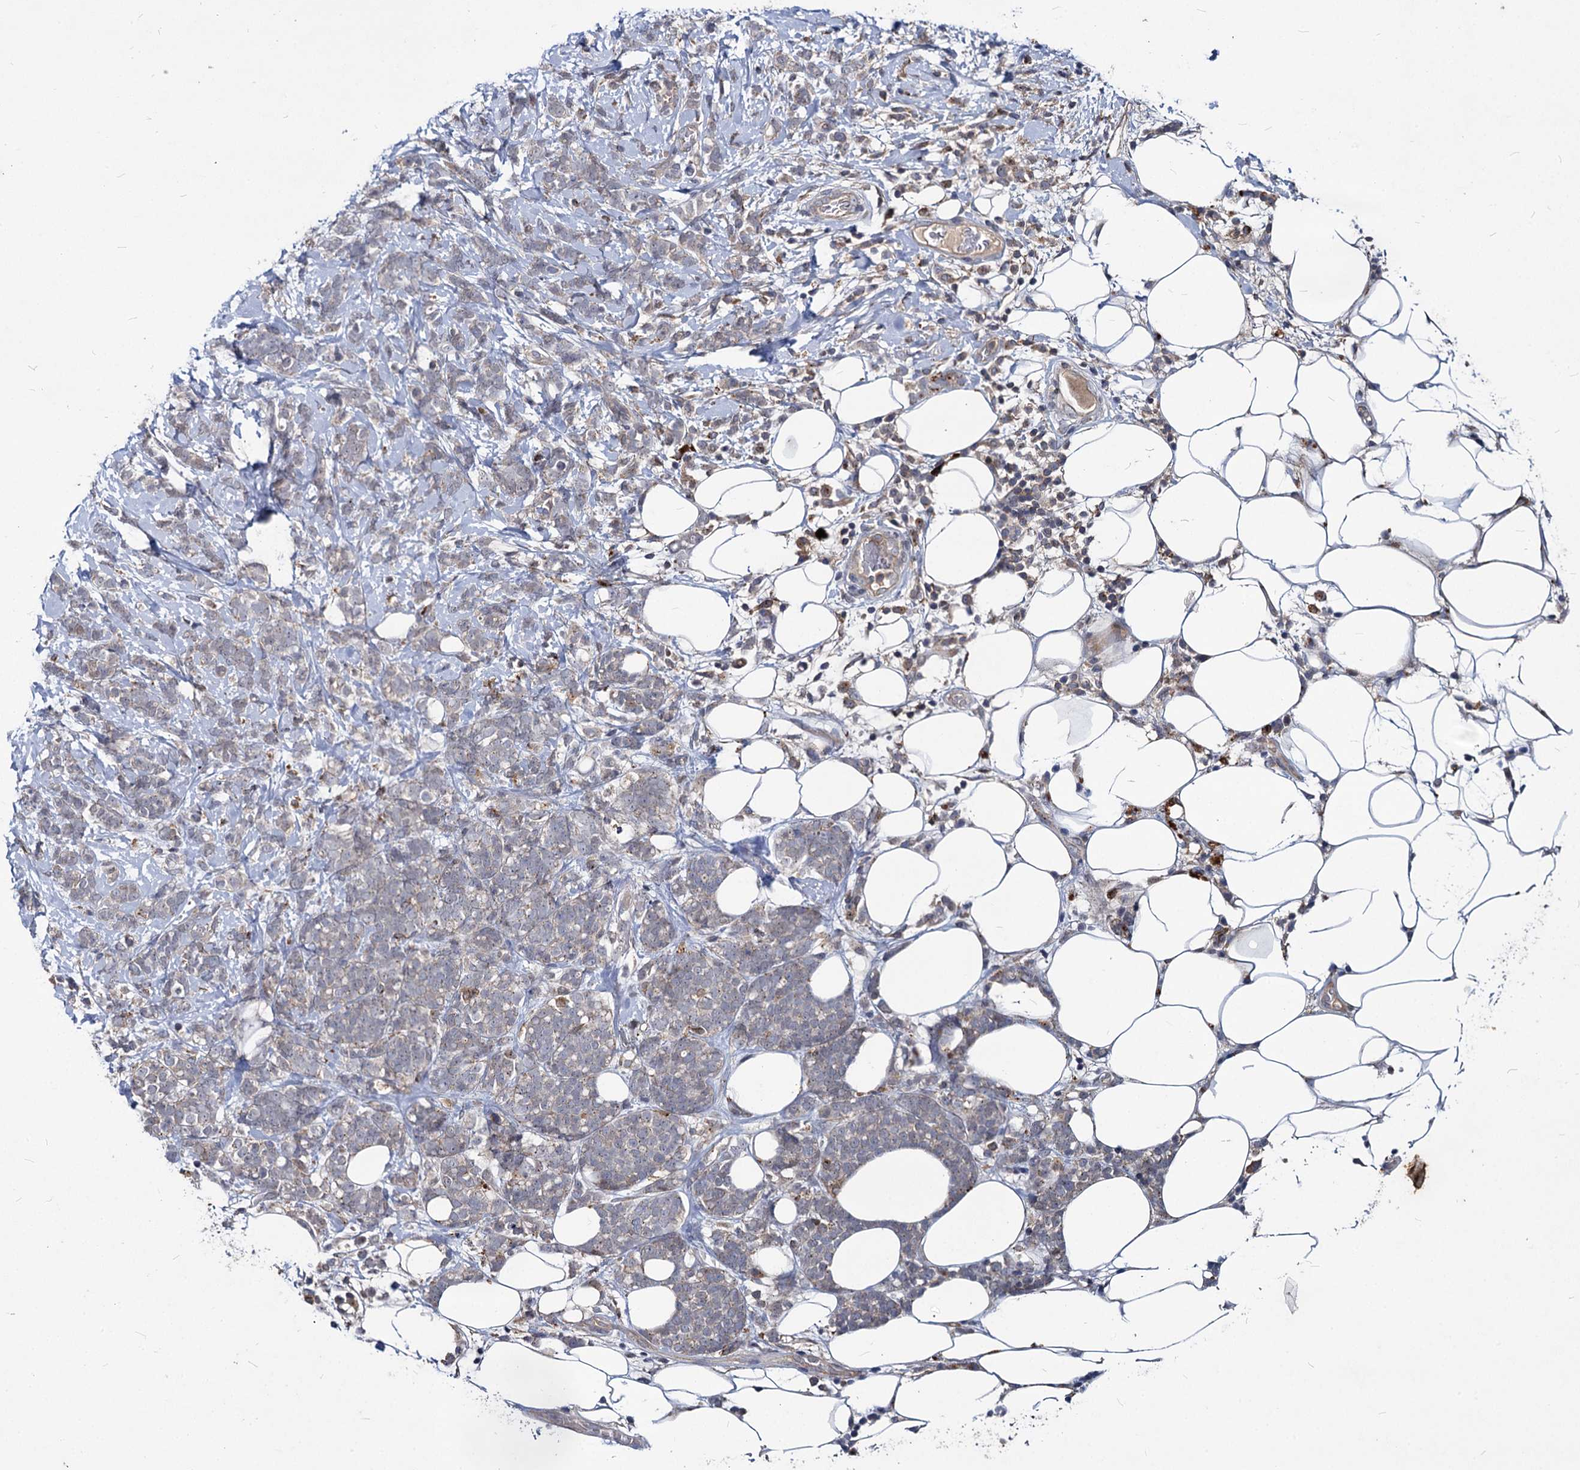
{"staining": {"intensity": "negative", "quantity": "none", "location": "none"}, "tissue": "breast cancer", "cell_type": "Tumor cells", "image_type": "cancer", "snomed": [{"axis": "morphology", "description": "Lobular carcinoma"}, {"axis": "topography", "description": "Breast"}], "caption": "DAB immunohistochemical staining of human breast cancer (lobular carcinoma) reveals no significant positivity in tumor cells. (Stains: DAB (3,3'-diaminobenzidine) IHC with hematoxylin counter stain, Microscopy: brightfield microscopy at high magnification).", "gene": "C11orf86", "patient": {"sex": "female", "age": 58}}